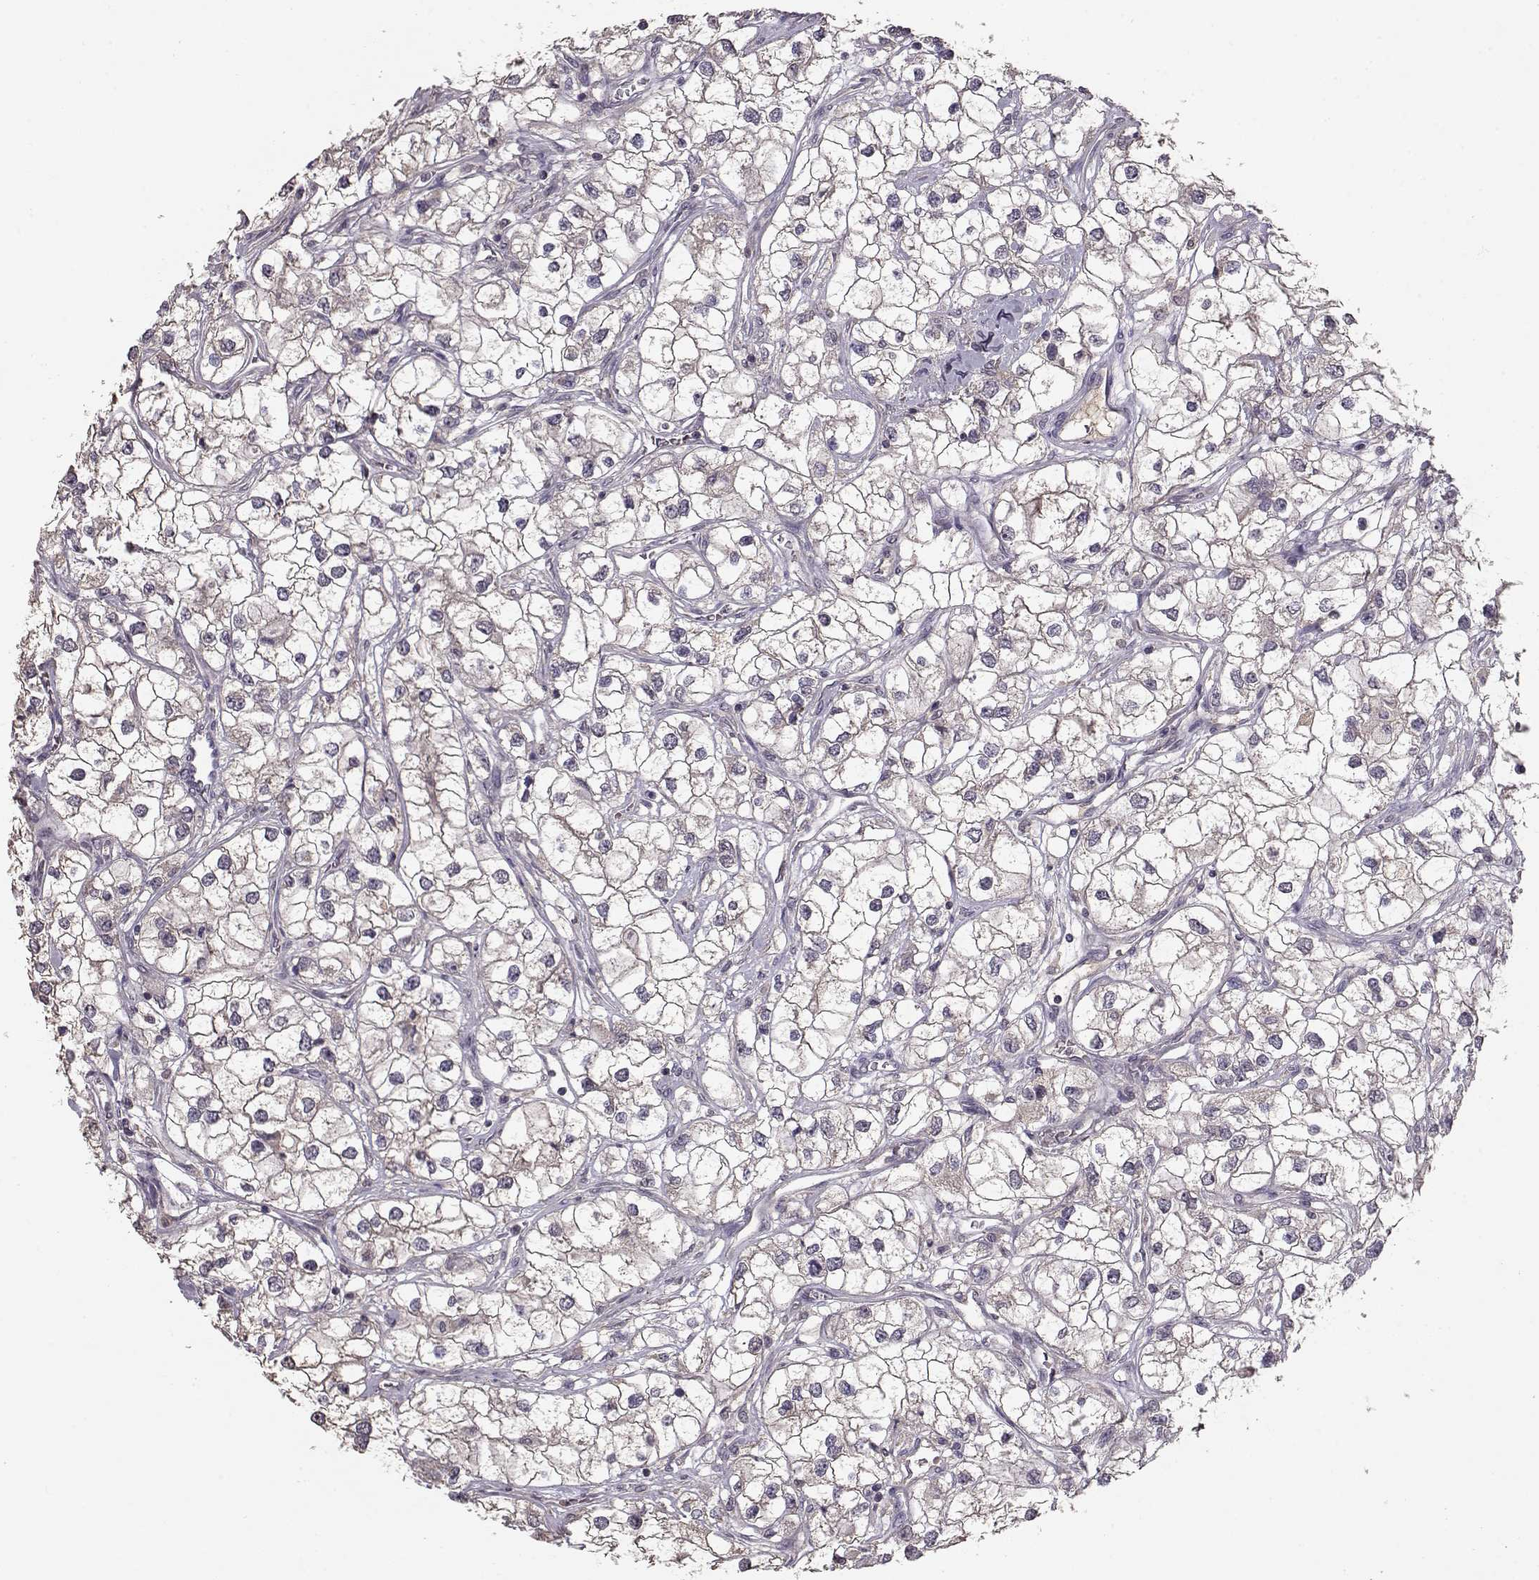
{"staining": {"intensity": "negative", "quantity": "none", "location": "none"}, "tissue": "renal cancer", "cell_type": "Tumor cells", "image_type": "cancer", "snomed": [{"axis": "morphology", "description": "Adenocarcinoma, NOS"}, {"axis": "topography", "description": "Kidney"}], "caption": "This histopathology image is of renal adenocarcinoma stained with IHC to label a protein in brown with the nuclei are counter-stained blue. There is no staining in tumor cells.", "gene": "PMCH", "patient": {"sex": "male", "age": 59}}